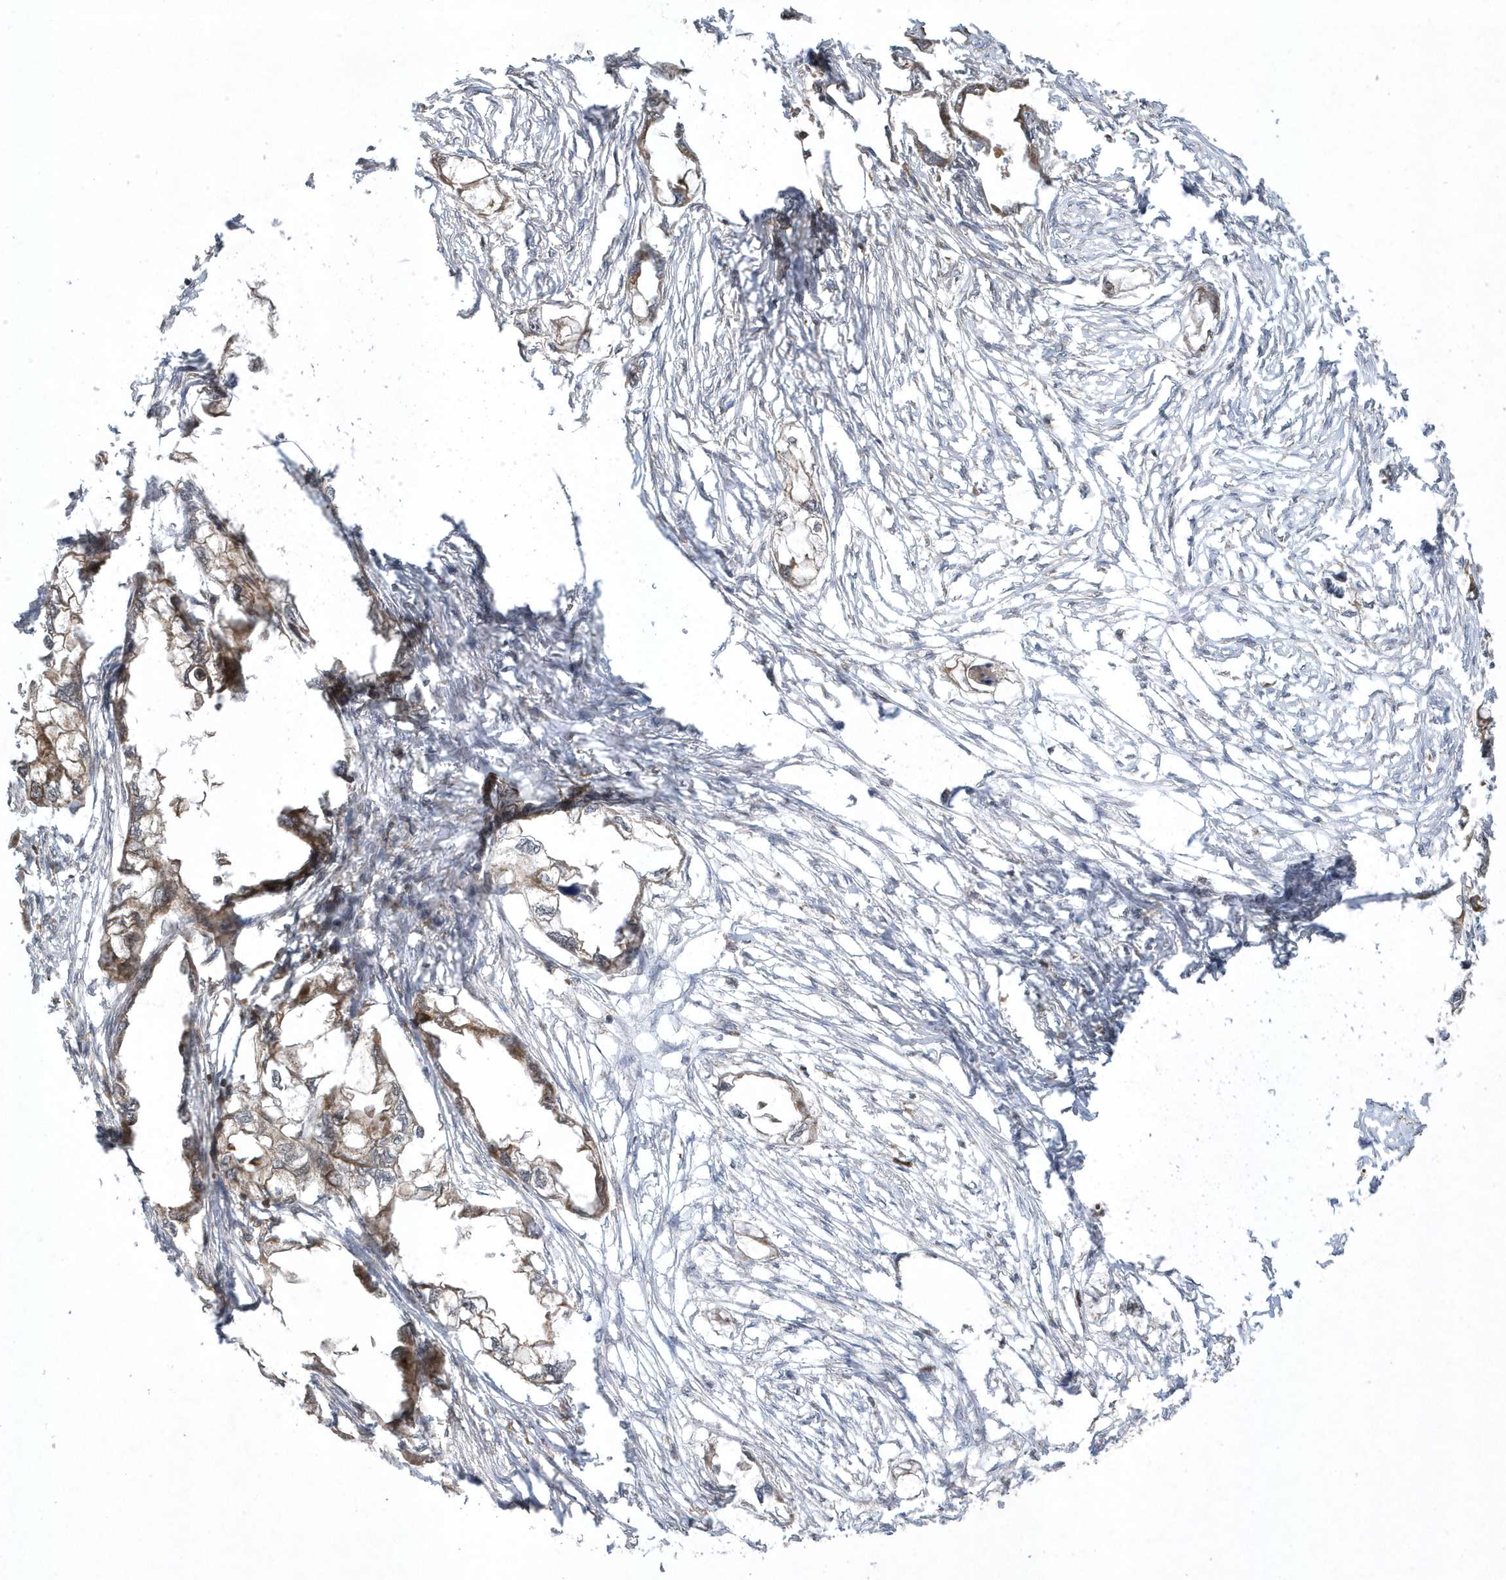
{"staining": {"intensity": "moderate", "quantity": "25%-75%", "location": "cytoplasmic/membranous"}, "tissue": "endometrial cancer", "cell_type": "Tumor cells", "image_type": "cancer", "snomed": [{"axis": "morphology", "description": "Adenocarcinoma, NOS"}, {"axis": "morphology", "description": "Adenocarcinoma, metastatic, NOS"}, {"axis": "topography", "description": "Adipose tissue"}, {"axis": "topography", "description": "Endometrium"}], "caption": "Moderate cytoplasmic/membranous expression for a protein is seen in approximately 25%-75% of tumor cells of endometrial cancer using IHC.", "gene": "STAMBP", "patient": {"sex": "female", "age": 67}}